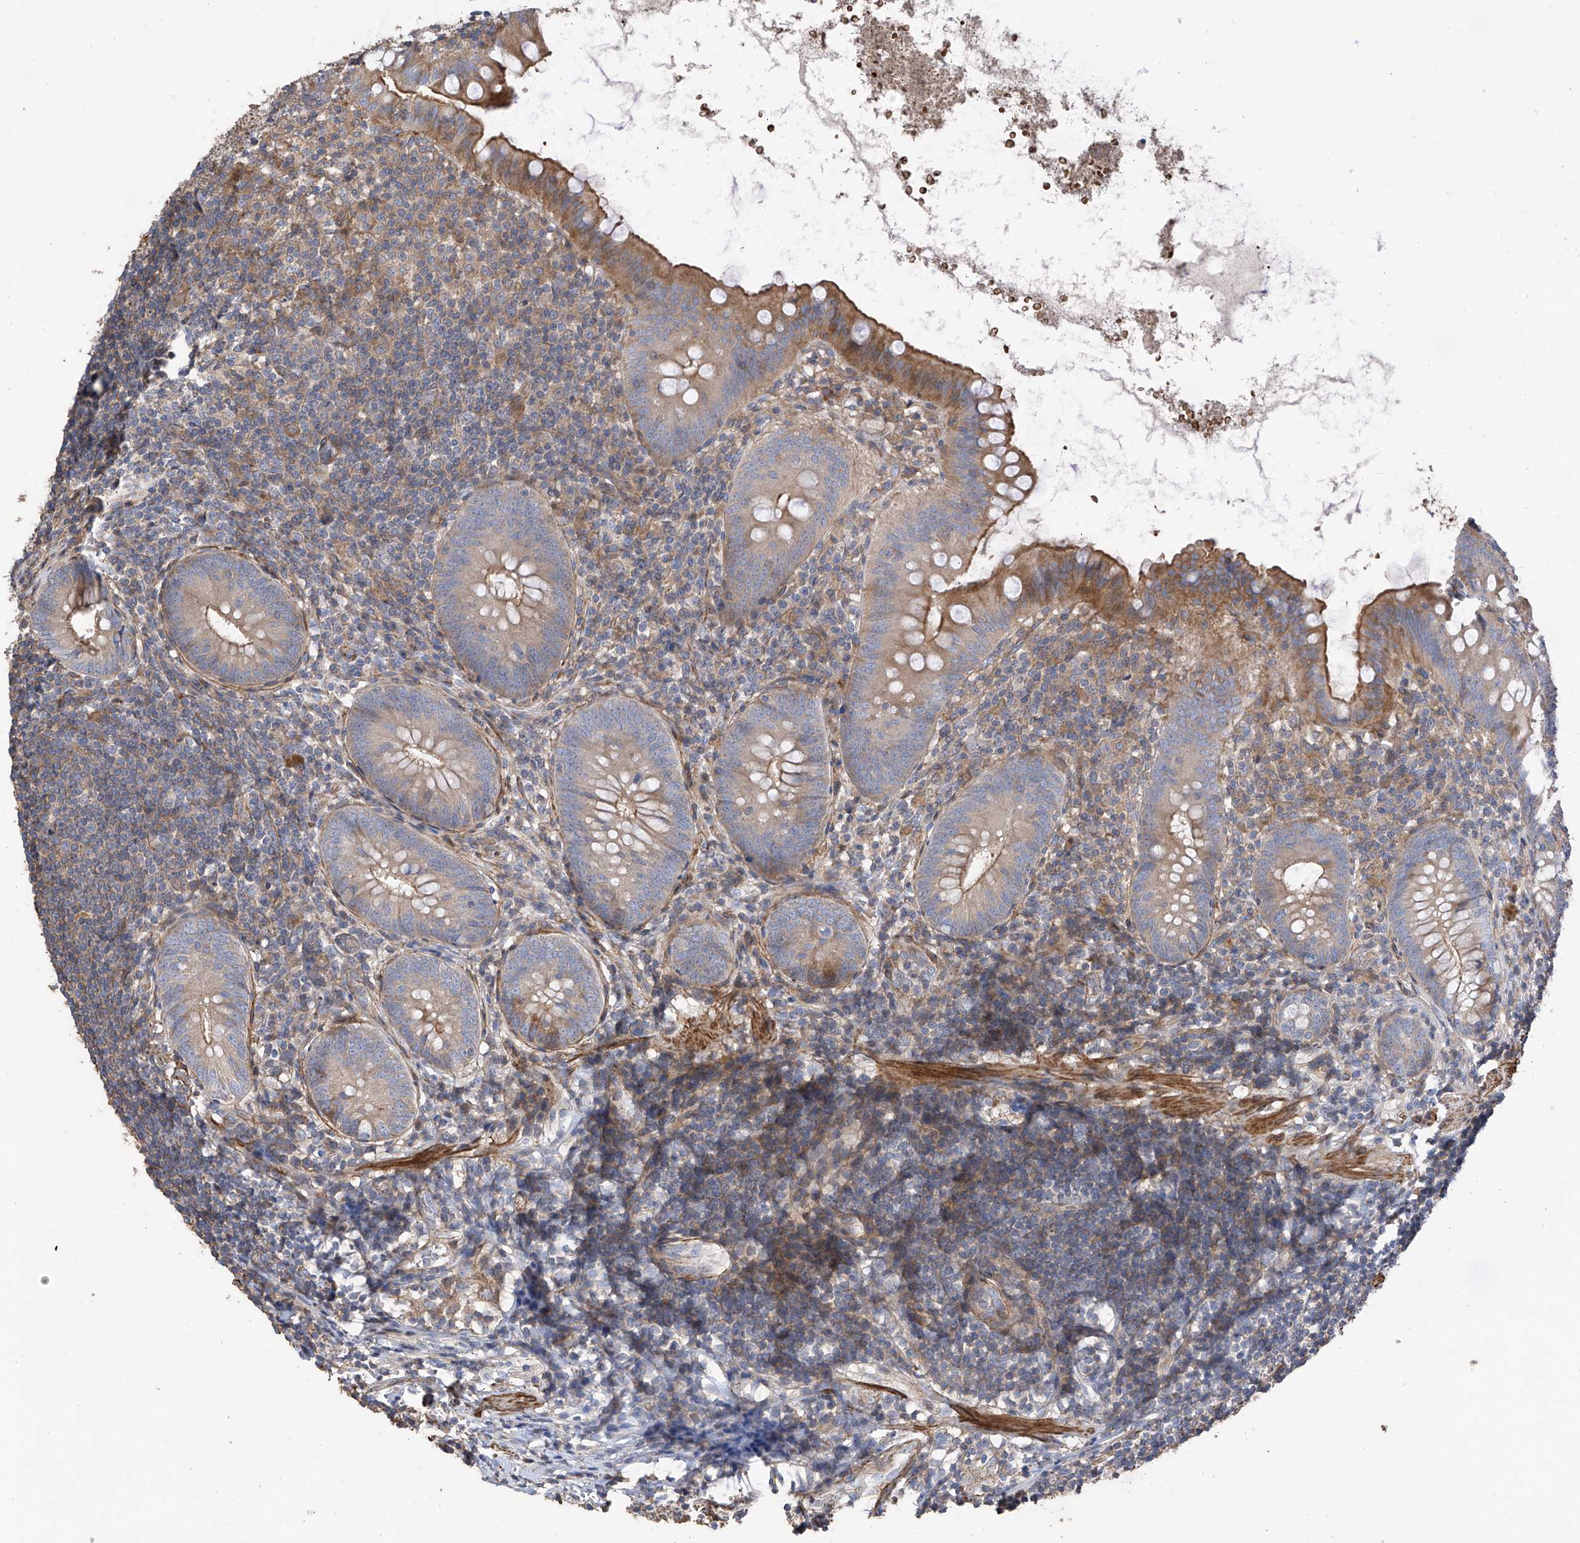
{"staining": {"intensity": "moderate", "quantity": "25%-75%", "location": "cytoplasmic/membranous"}, "tissue": "appendix", "cell_type": "Glandular cells", "image_type": "normal", "snomed": [{"axis": "morphology", "description": "Normal tissue, NOS"}, {"axis": "topography", "description": "Appendix"}], "caption": "This is an image of immunohistochemistry staining of benign appendix, which shows moderate positivity in the cytoplasmic/membranous of glandular cells.", "gene": "SLC43A3", "patient": {"sex": "female", "age": 62}}